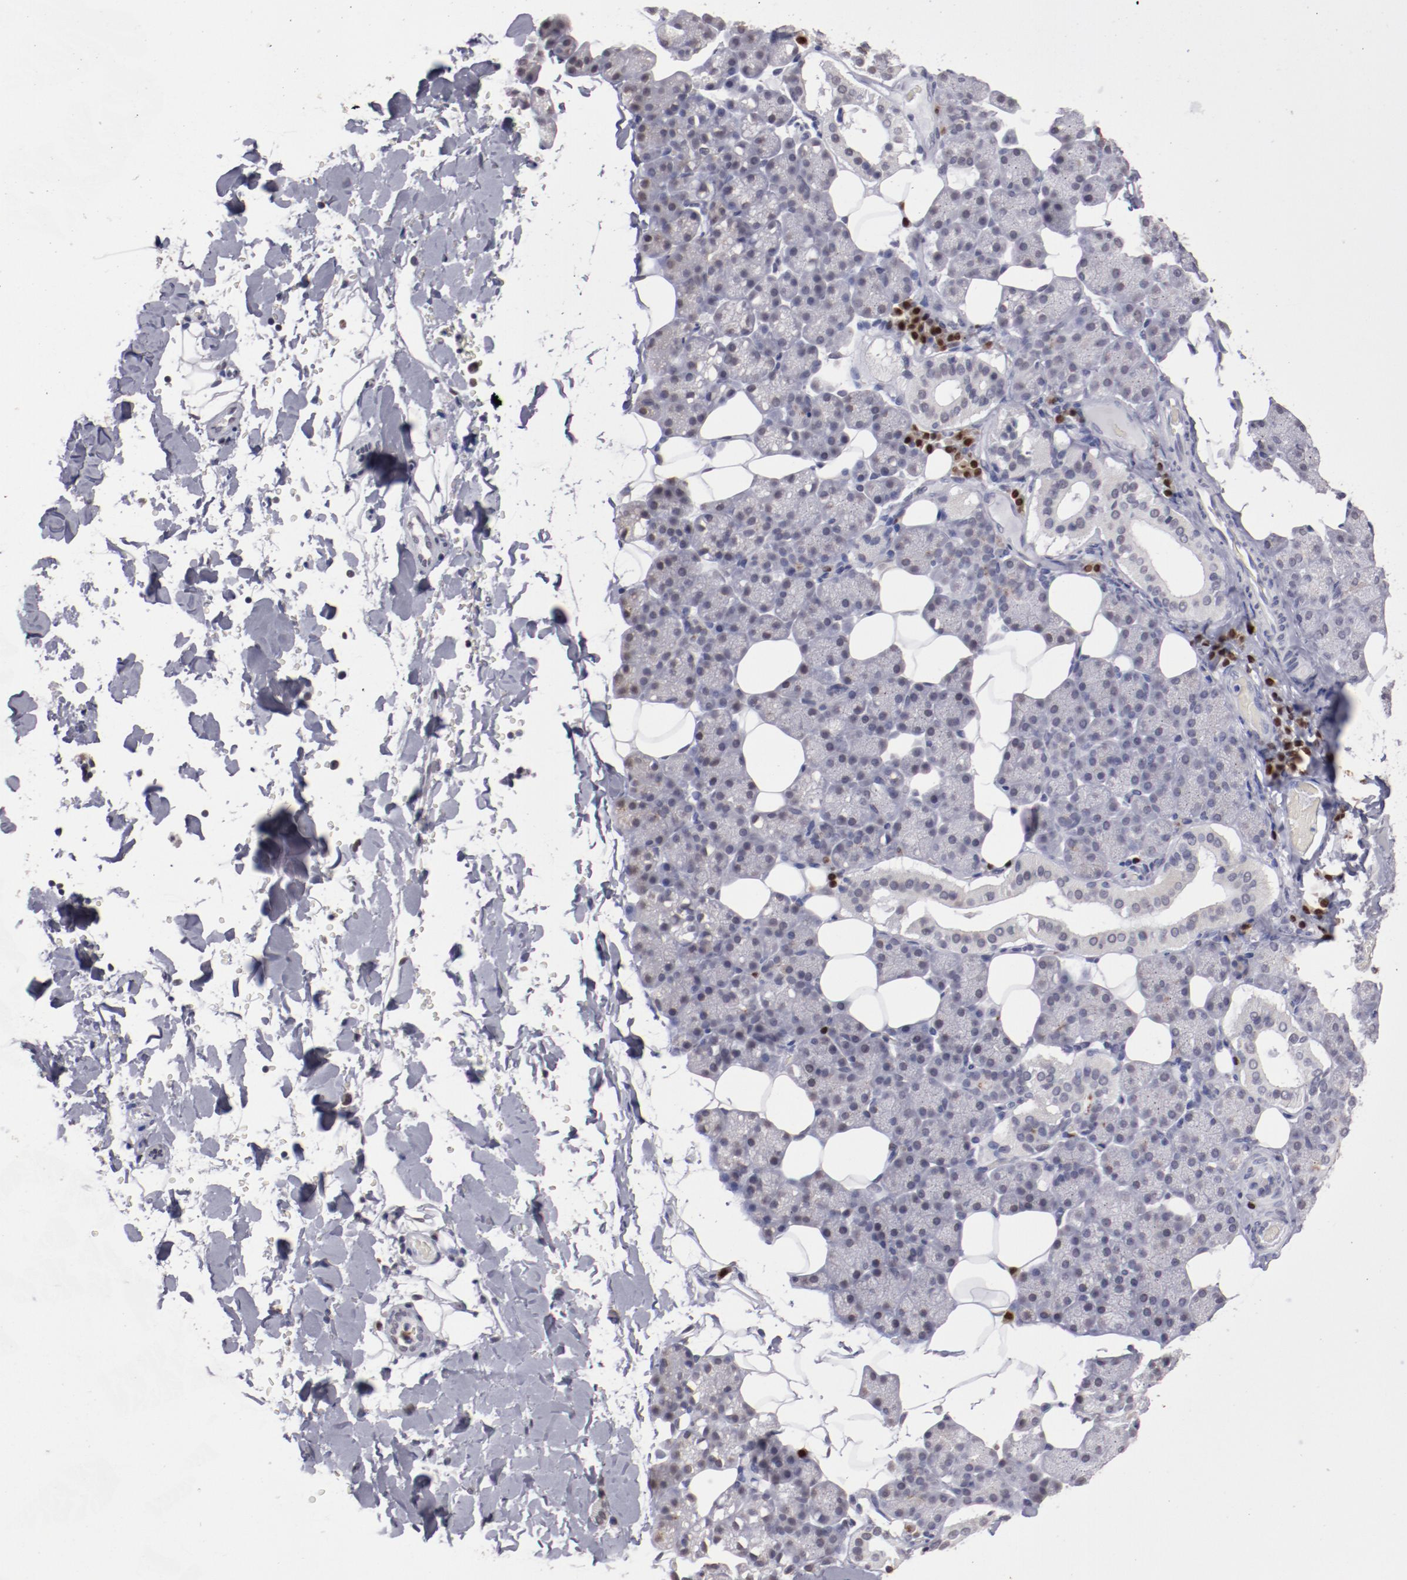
{"staining": {"intensity": "weak", "quantity": "<25%", "location": "nuclear"}, "tissue": "salivary gland", "cell_type": "Glandular cells", "image_type": "normal", "snomed": [{"axis": "morphology", "description": "Normal tissue, NOS"}, {"axis": "topography", "description": "Lymph node"}, {"axis": "topography", "description": "Salivary gland"}], "caption": "DAB immunohistochemical staining of normal salivary gland demonstrates no significant staining in glandular cells. The staining is performed using DAB (3,3'-diaminobenzidine) brown chromogen with nuclei counter-stained in using hematoxylin.", "gene": "IRF4", "patient": {"sex": "male", "age": 8}}